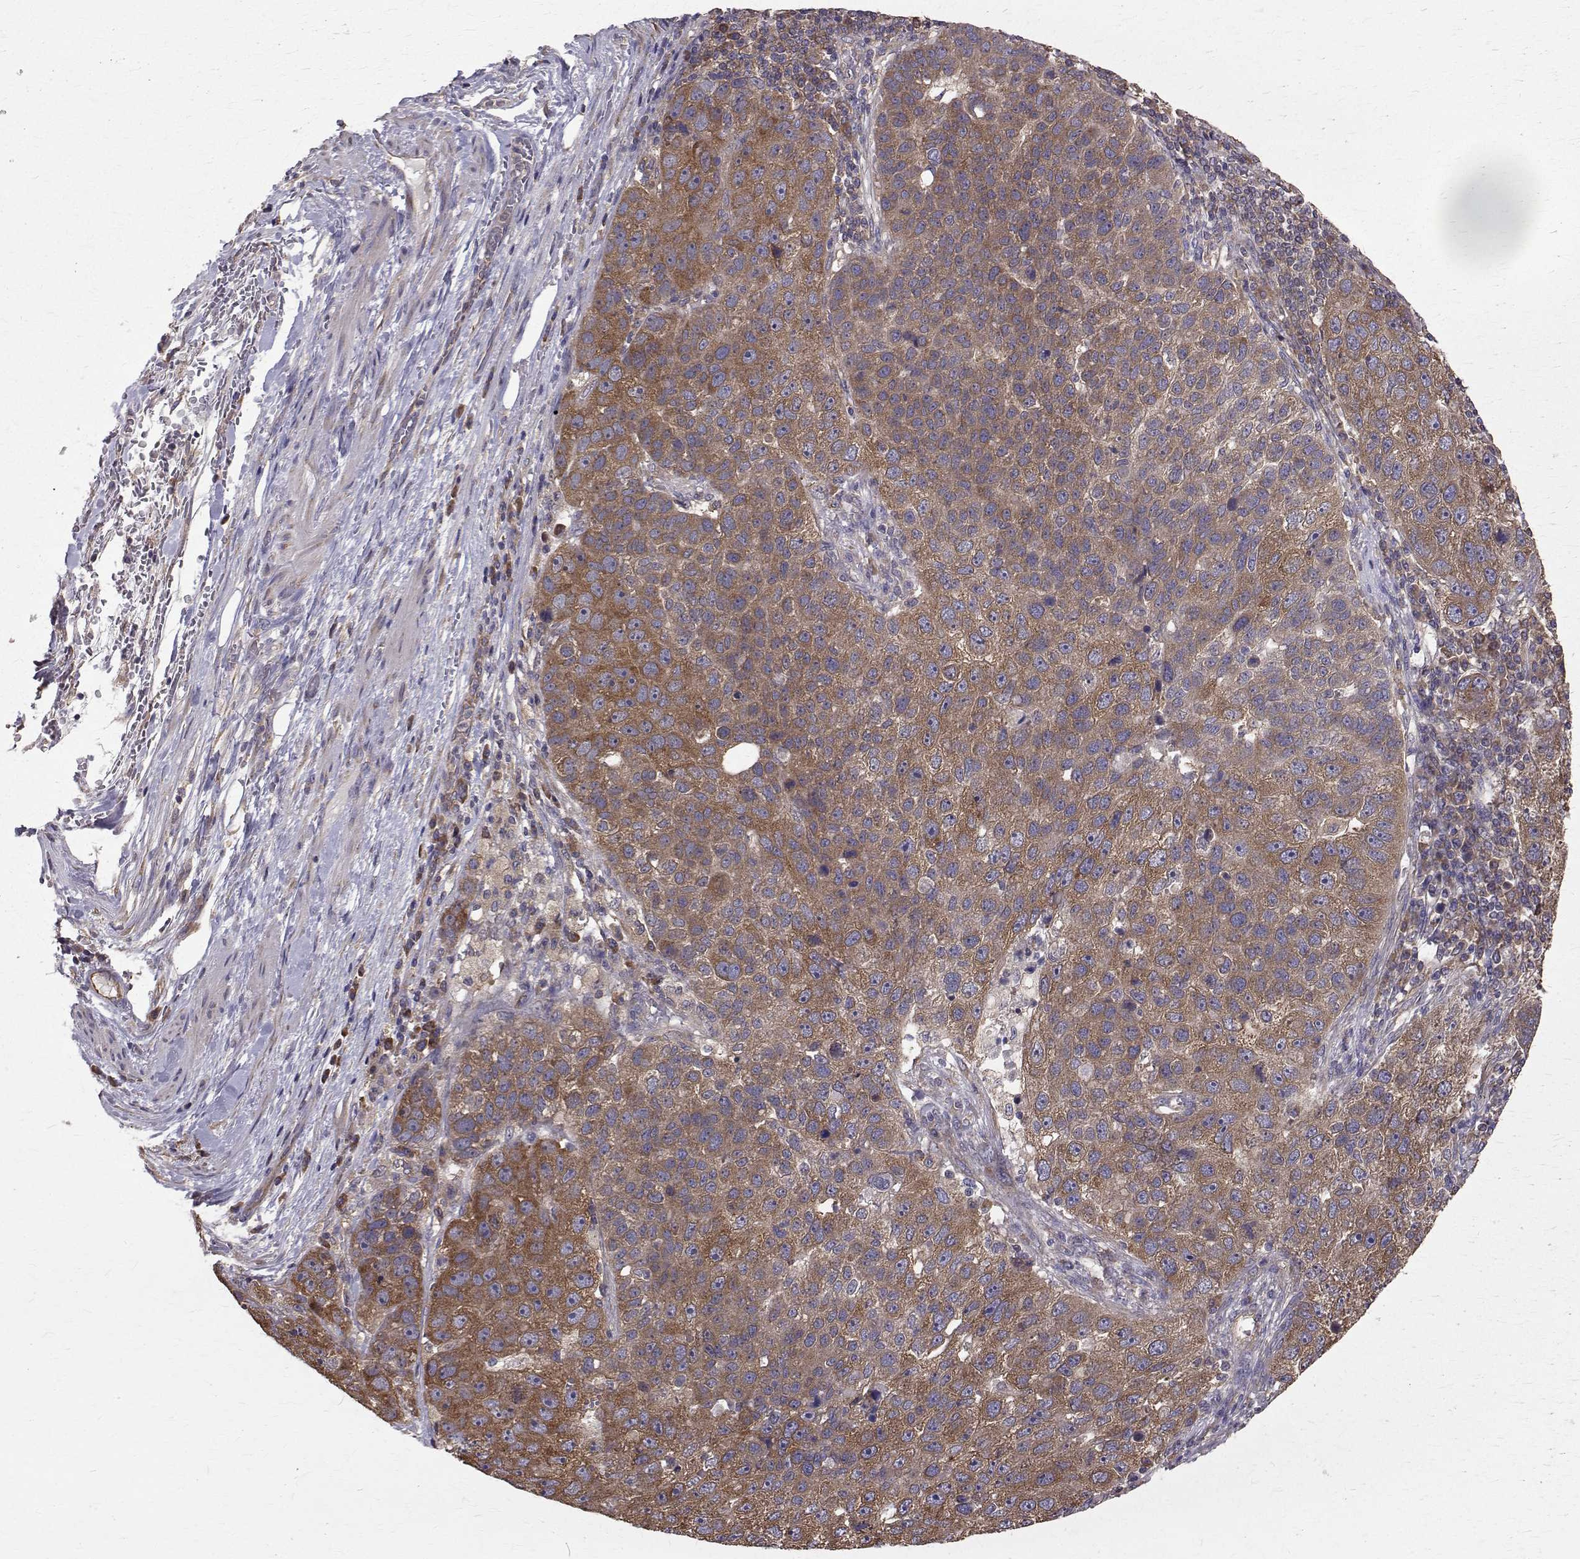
{"staining": {"intensity": "moderate", "quantity": ">75%", "location": "cytoplasmic/membranous"}, "tissue": "pancreatic cancer", "cell_type": "Tumor cells", "image_type": "cancer", "snomed": [{"axis": "morphology", "description": "Adenocarcinoma, NOS"}, {"axis": "topography", "description": "Pancreas"}], "caption": "About >75% of tumor cells in pancreatic cancer reveal moderate cytoplasmic/membranous protein expression as visualized by brown immunohistochemical staining.", "gene": "FARSB", "patient": {"sex": "female", "age": 61}}